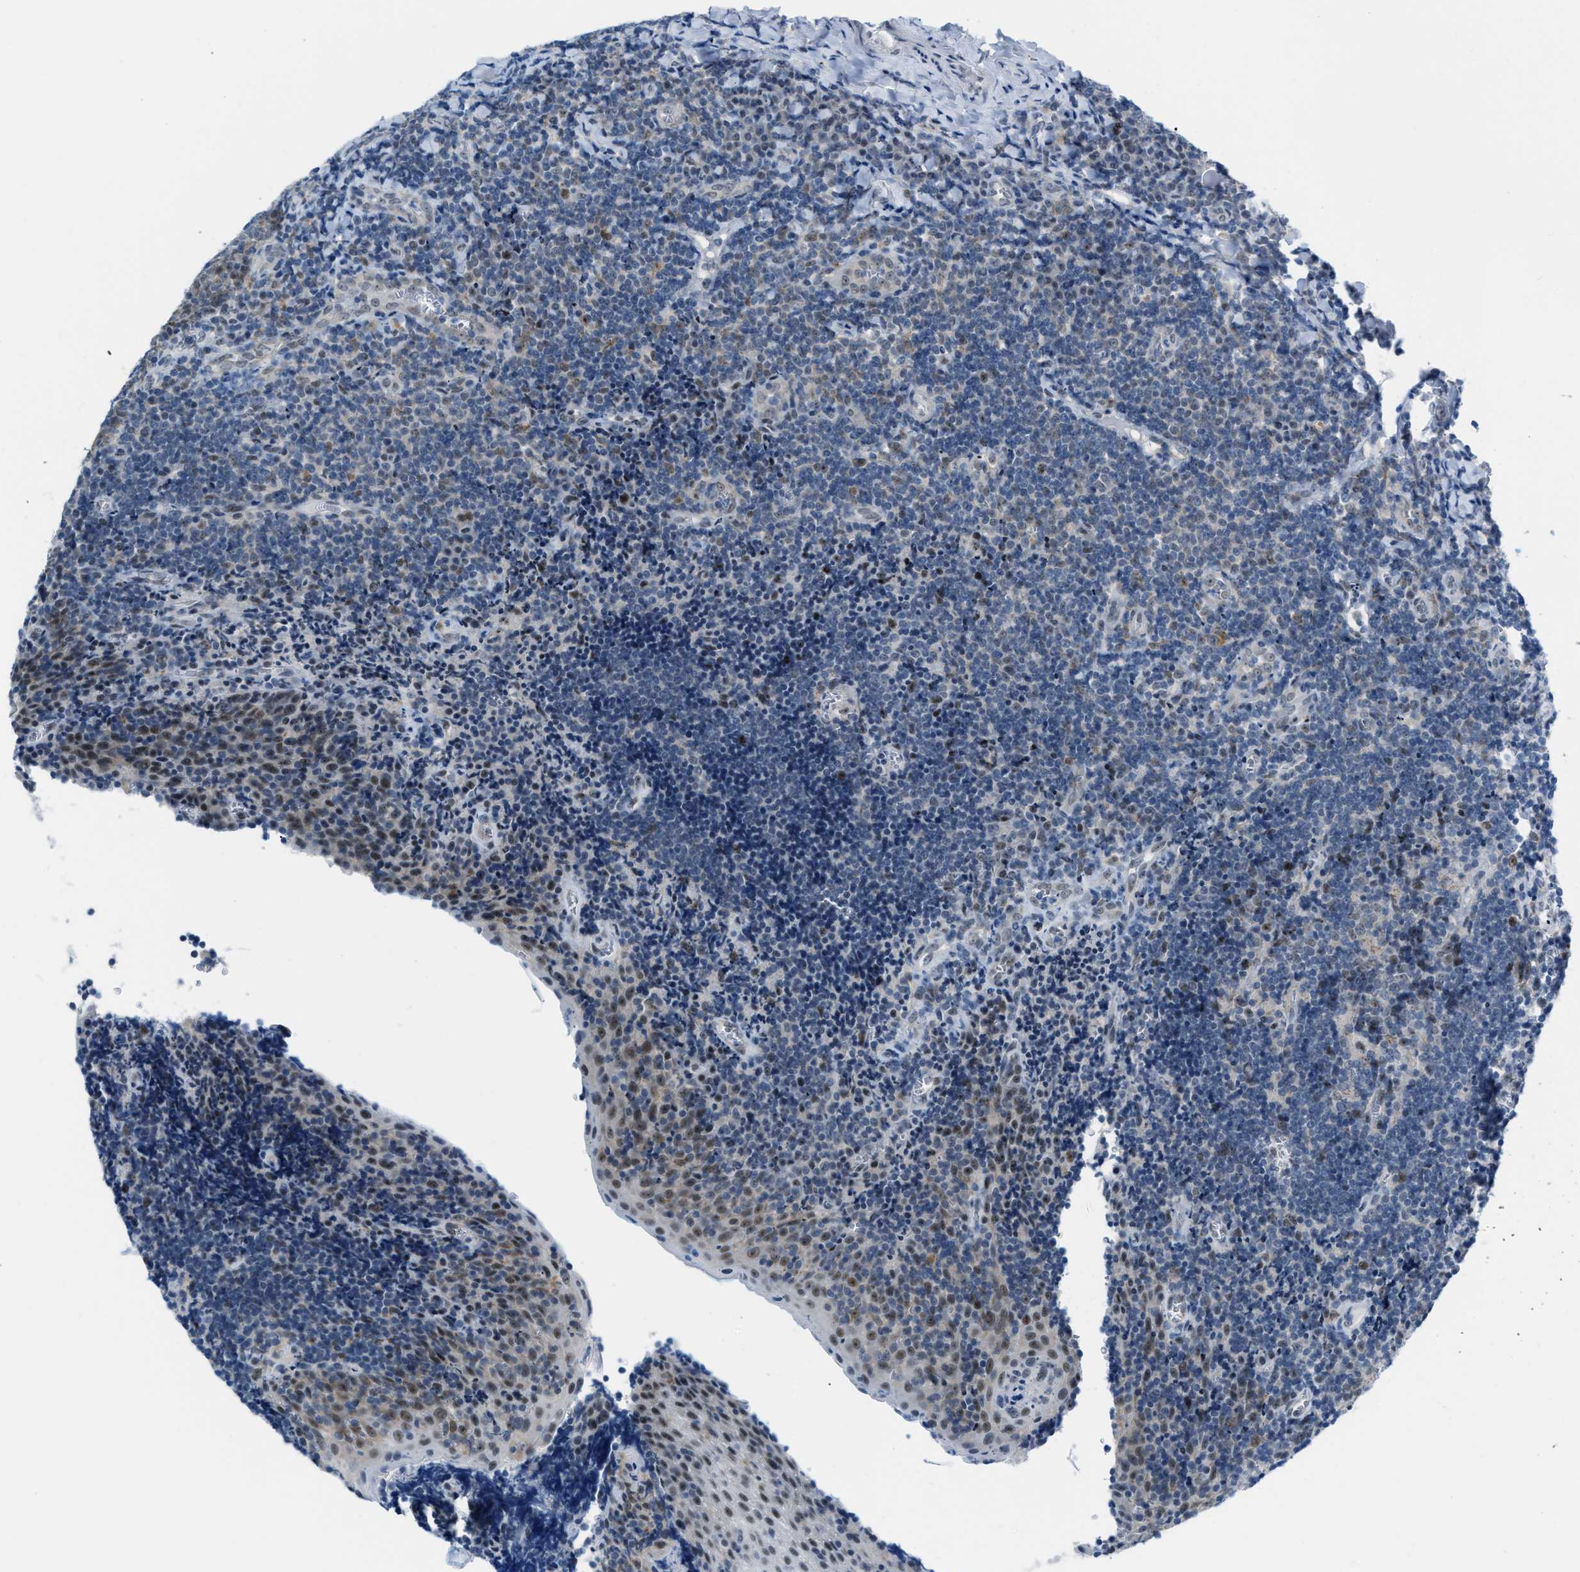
{"staining": {"intensity": "negative", "quantity": "none", "location": "none"}, "tissue": "tonsil", "cell_type": "Germinal center cells", "image_type": "normal", "snomed": [{"axis": "morphology", "description": "Normal tissue, NOS"}, {"axis": "morphology", "description": "Inflammation, NOS"}, {"axis": "topography", "description": "Tonsil"}], "caption": "This is an immunohistochemistry image of unremarkable human tonsil. There is no expression in germinal center cells.", "gene": "PHRF1", "patient": {"sex": "female", "age": 31}}